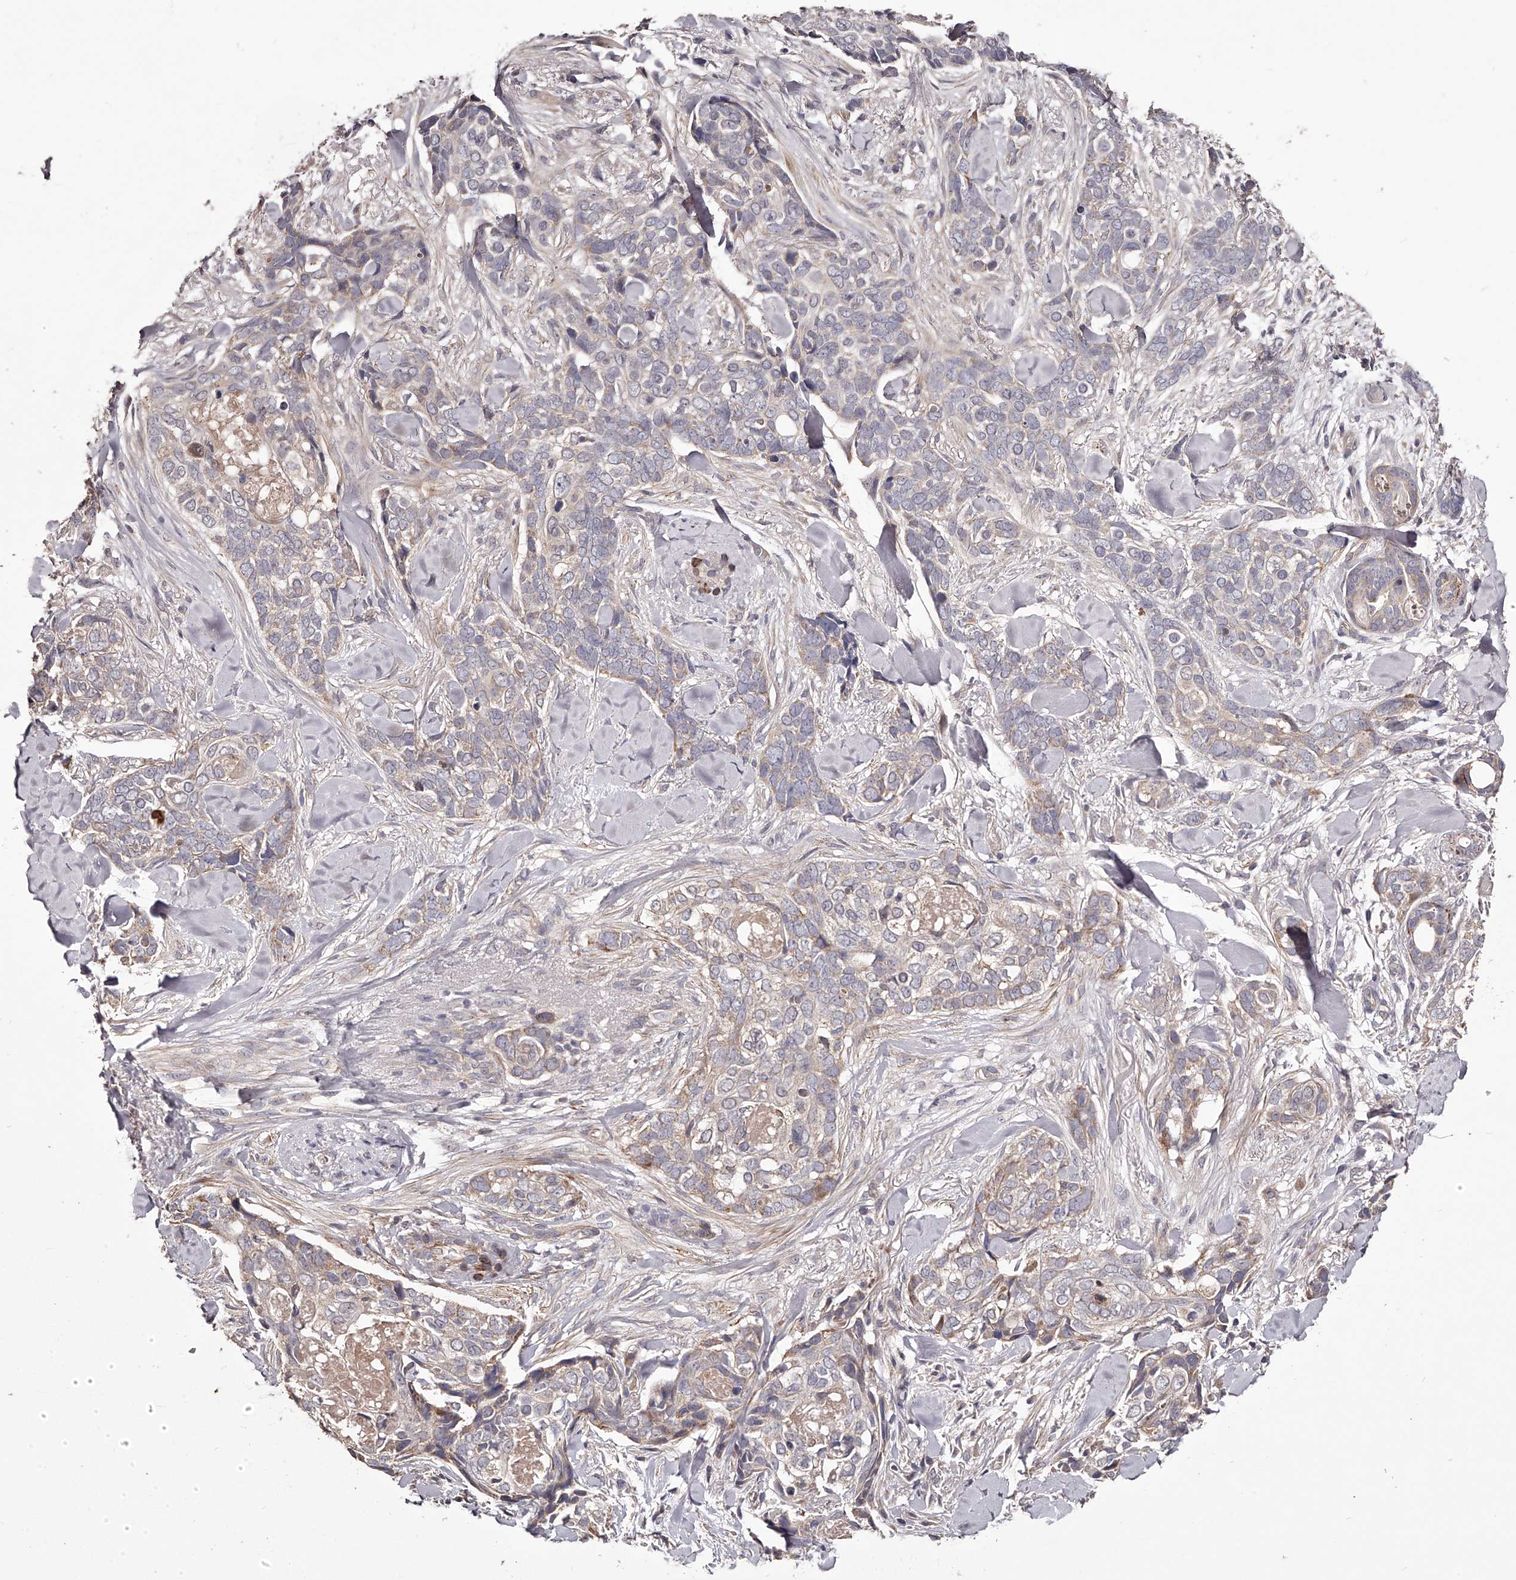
{"staining": {"intensity": "weak", "quantity": "25%-75%", "location": "cytoplasmic/membranous"}, "tissue": "skin cancer", "cell_type": "Tumor cells", "image_type": "cancer", "snomed": [{"axis": "morphology", "description": "Basal cell carcinoma"}, {"axis": "topography", "description": "Skin"}], "caption": "The micrograph demonstrates a brown stain indicating the presence of a protein in the cytoplasmic/membranous of tumor cells in skin cancer (basal cell carcinoma).", "gene": "ODF2L", "patient": {"sex": "female", "age": 82}}